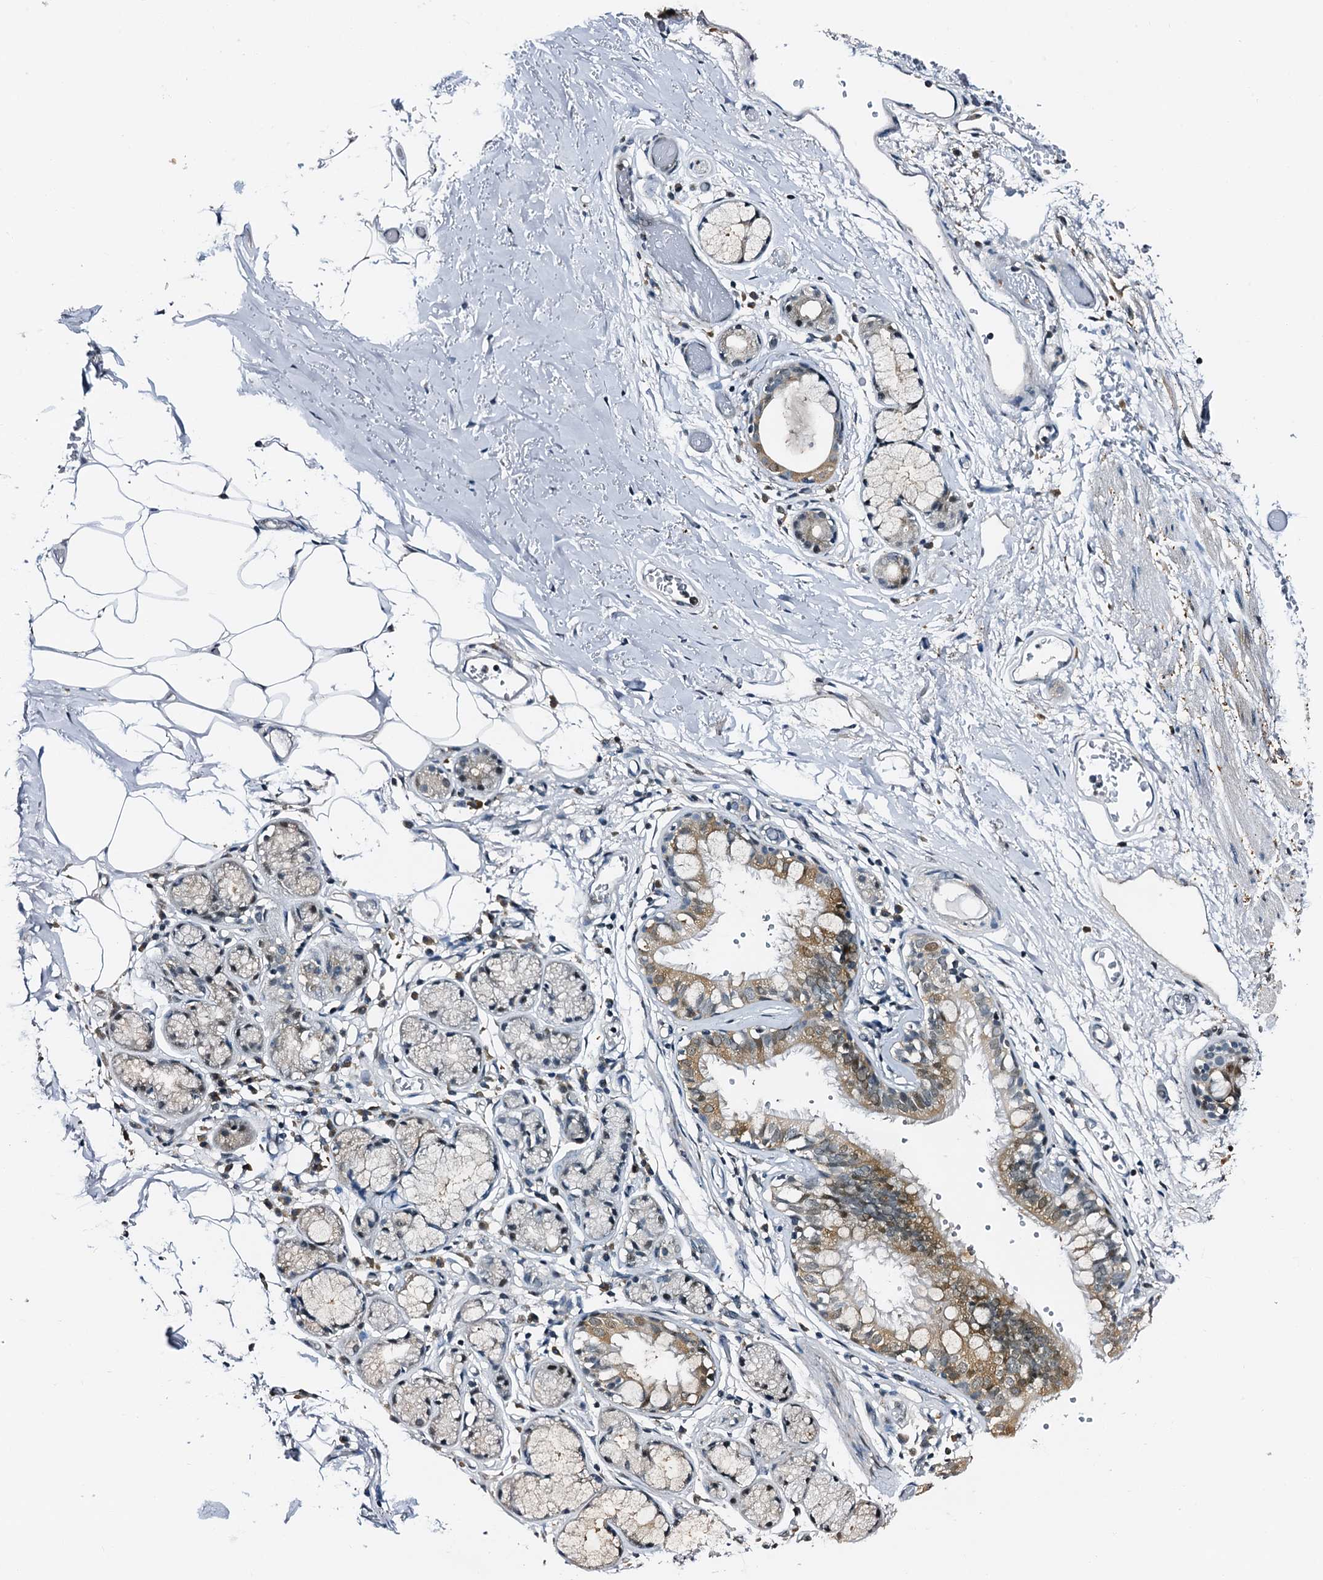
{"staining": {"intensity": "moderate", "quantity": "25%-75%", "location": "cytoplasmic/membranous,nuclear"}, "tissue": "bronchus", "cell_type": "Respiratory epithelial cells", "image_type": "normal", "snomed": [{"axis": "morphology", "description": "Normal tissue, NOS"}, {"axis": "topography", "description": "Bronchus"}, {"axis": "topography", "description": "Lung"}], "caption": "Brown immunohistochemical staining in normal bronchus displays moderate cytoplasmic/membranous,nuclear expression in approximately 25%-75% of respiratory epithelial cells. The protein of interest is shown in brown color, while the nuclei are stained blue.", "gene": "FAM222A", "patient": {"sex": "male", "age": 56}}